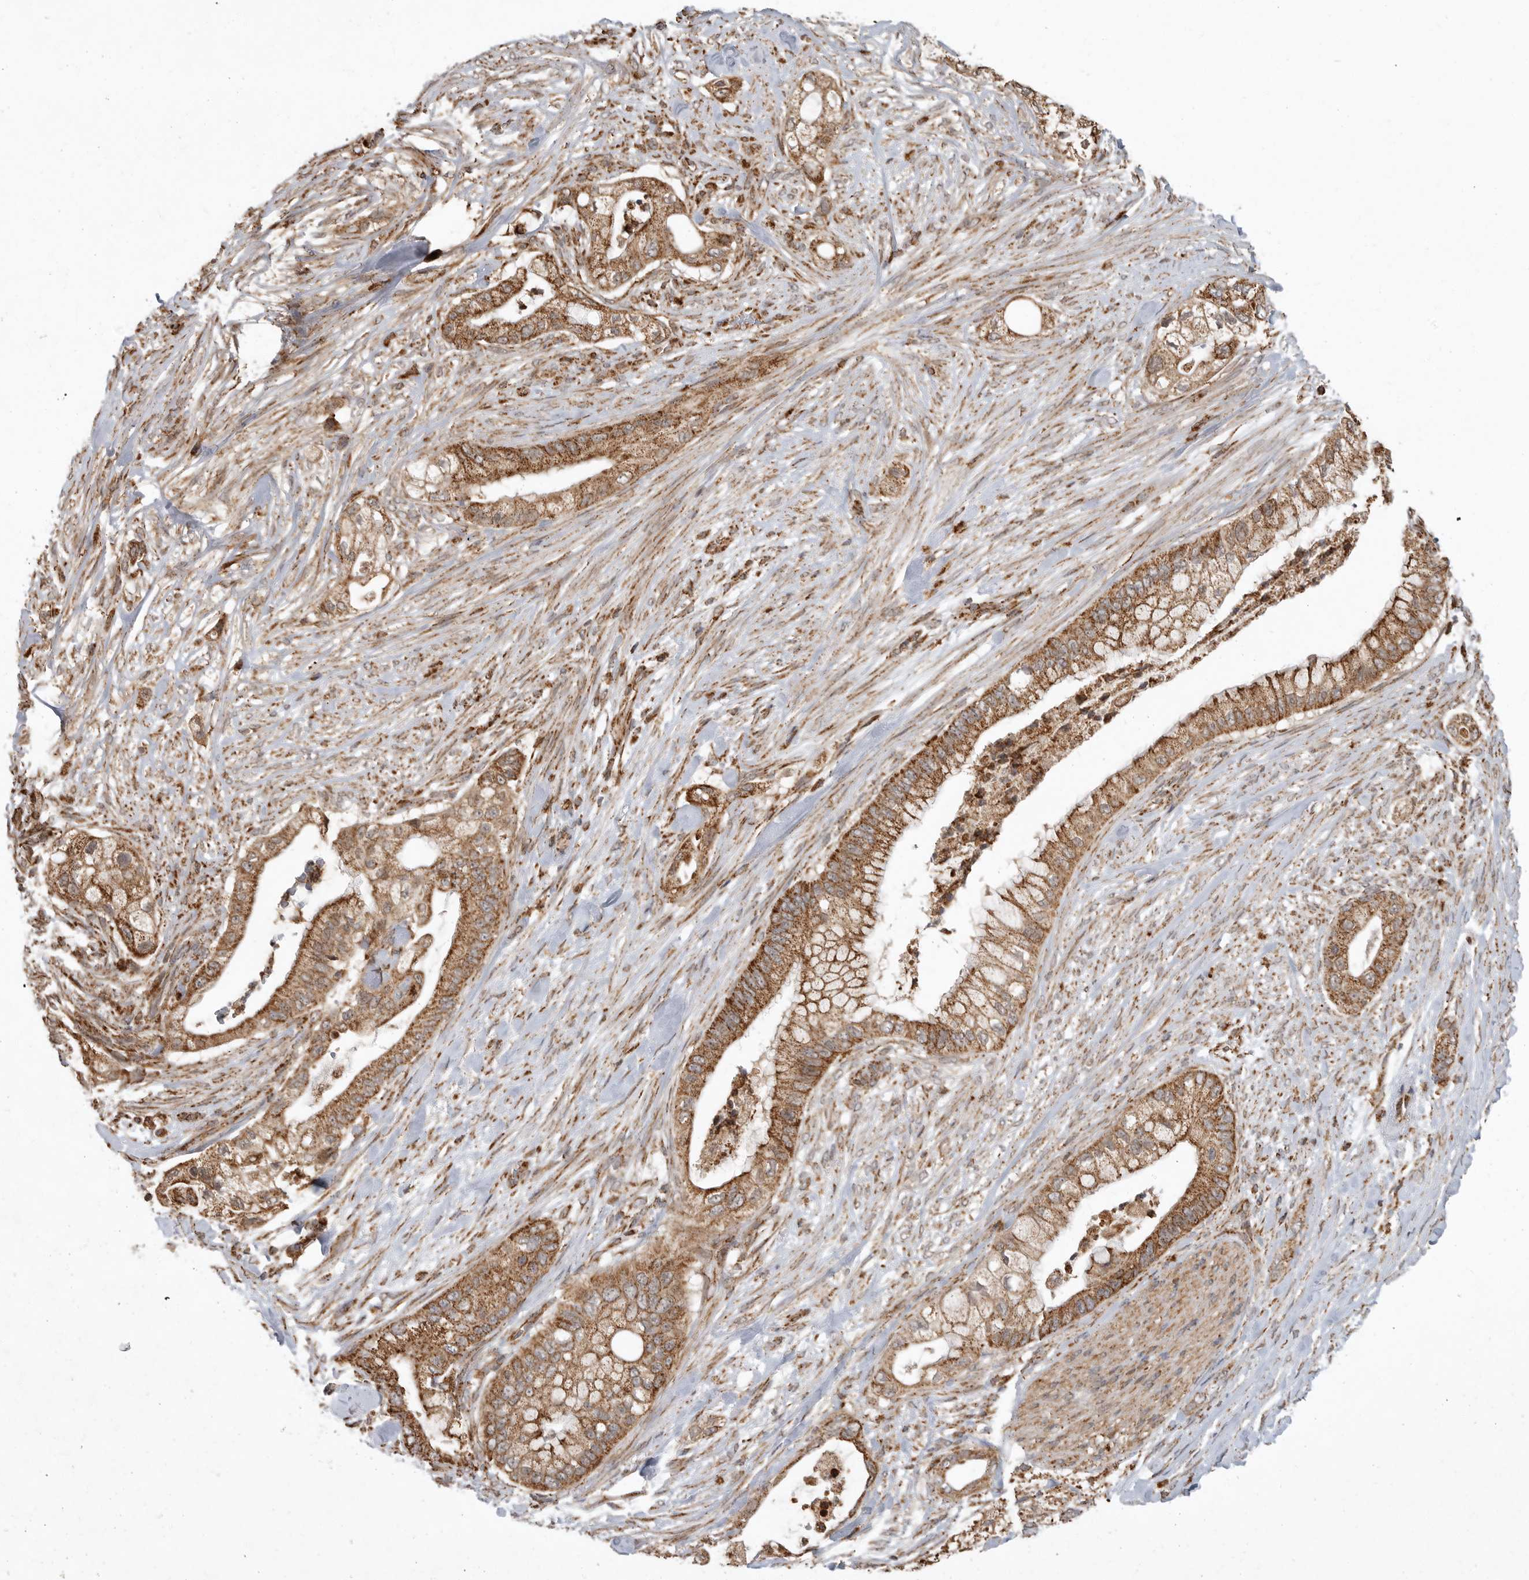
{"staining": {"intensity": "moderate", "quantity": ">75%", "location": "cytoplasmic/membranous"}, "tissue": "pancreatic cancer", "cell_type": "Tumor cells", "image_type": "cancer", "snomed": [{"axis": "morphology", "description": "Adenocarcinoma, NOS"}, {"axis": "topography", "description": "Pancreas"}], "caption": "Protein analysis of pancreatic adenocarcinoma tissue displays moderate cytoplasmic/membranous positivity in about >75% of tumor cells.", "gene": "GCNT2", "patient": {"sex": "male", "age": 53}}